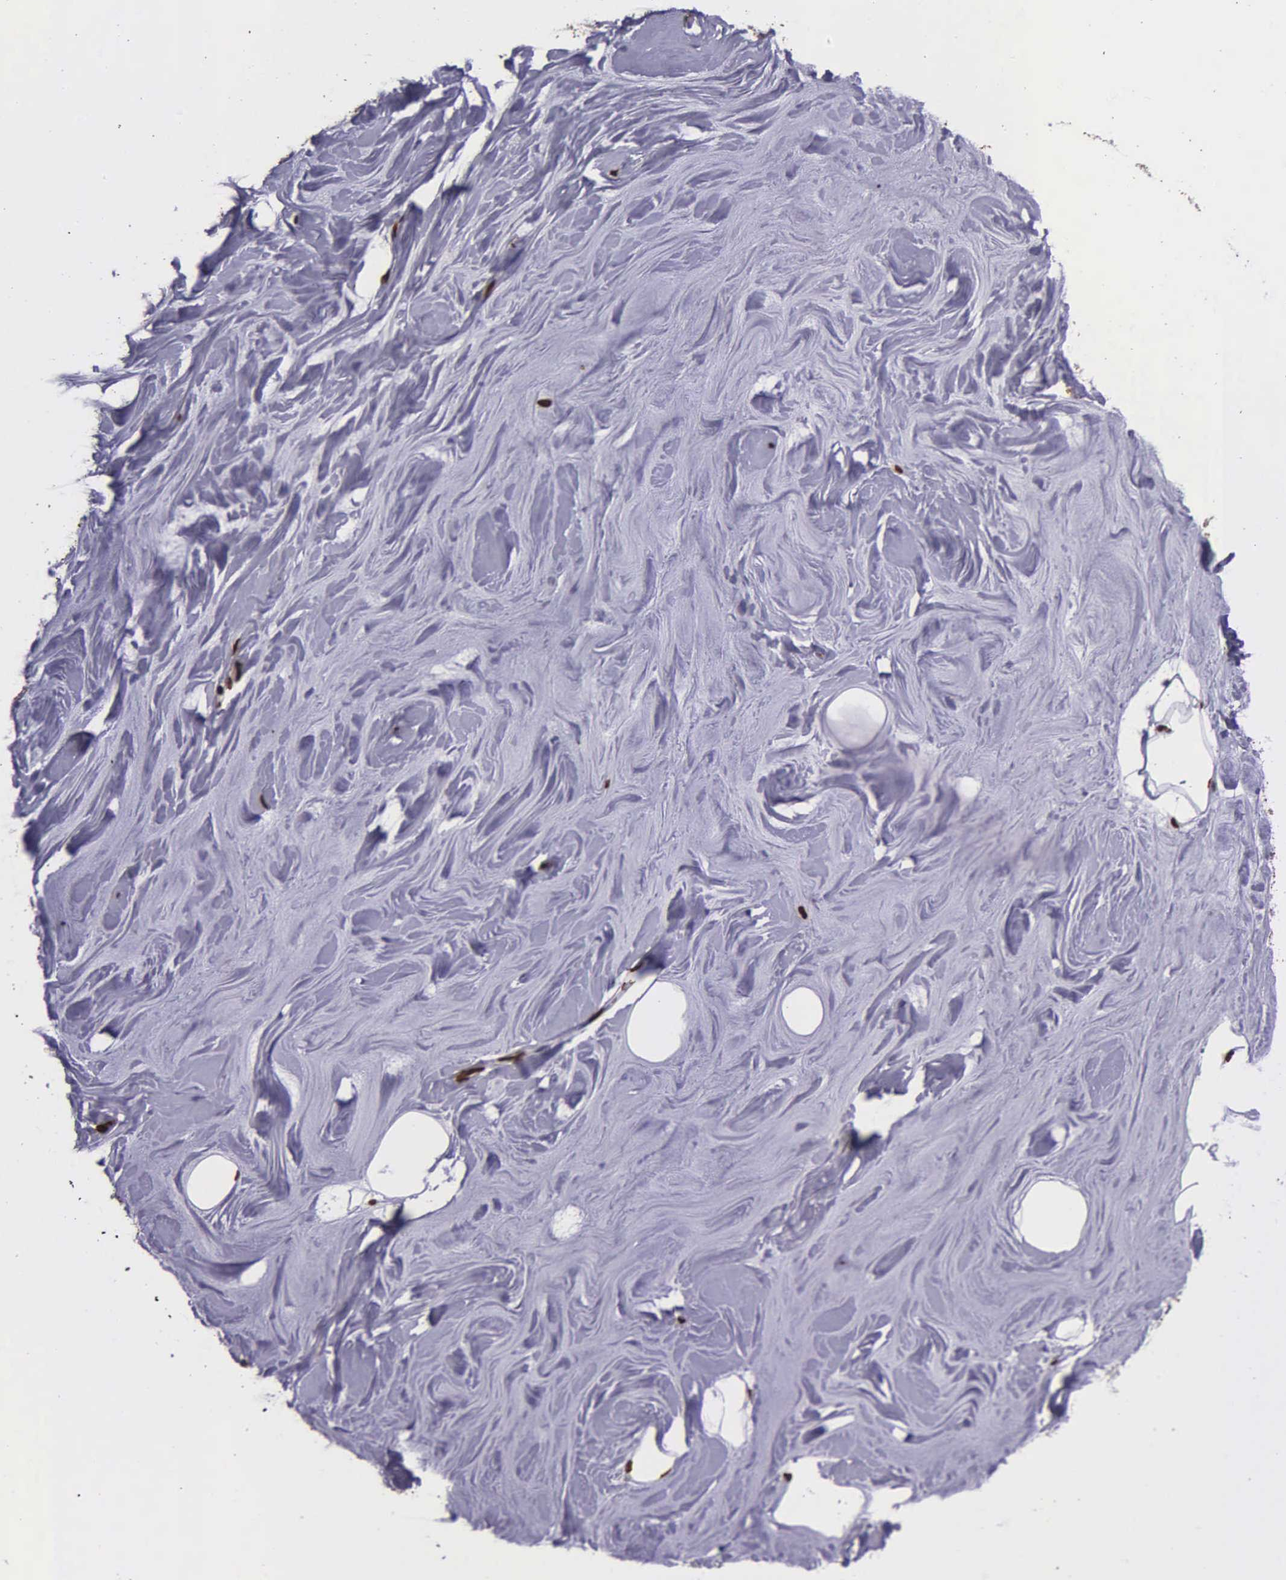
{"staining": {"intensity": "strong", "quantity": ">75%", "location": "nuclear"}, "tissue": "breast", "cell_type": "Adipocytes", "image_type": "normal", "snomed": [{"axis": "morphology", "description": "Normal tissue, NOS"}, {"axis": "topography", "description": "Breast"}], "caption": "Strong nuclear positivity for a protein is present in approximately >75% of adipocytes of unremarkable breast using immunohistochemistry.", "gene": "H1", "patient": {"sex": "female", "age": 54}}